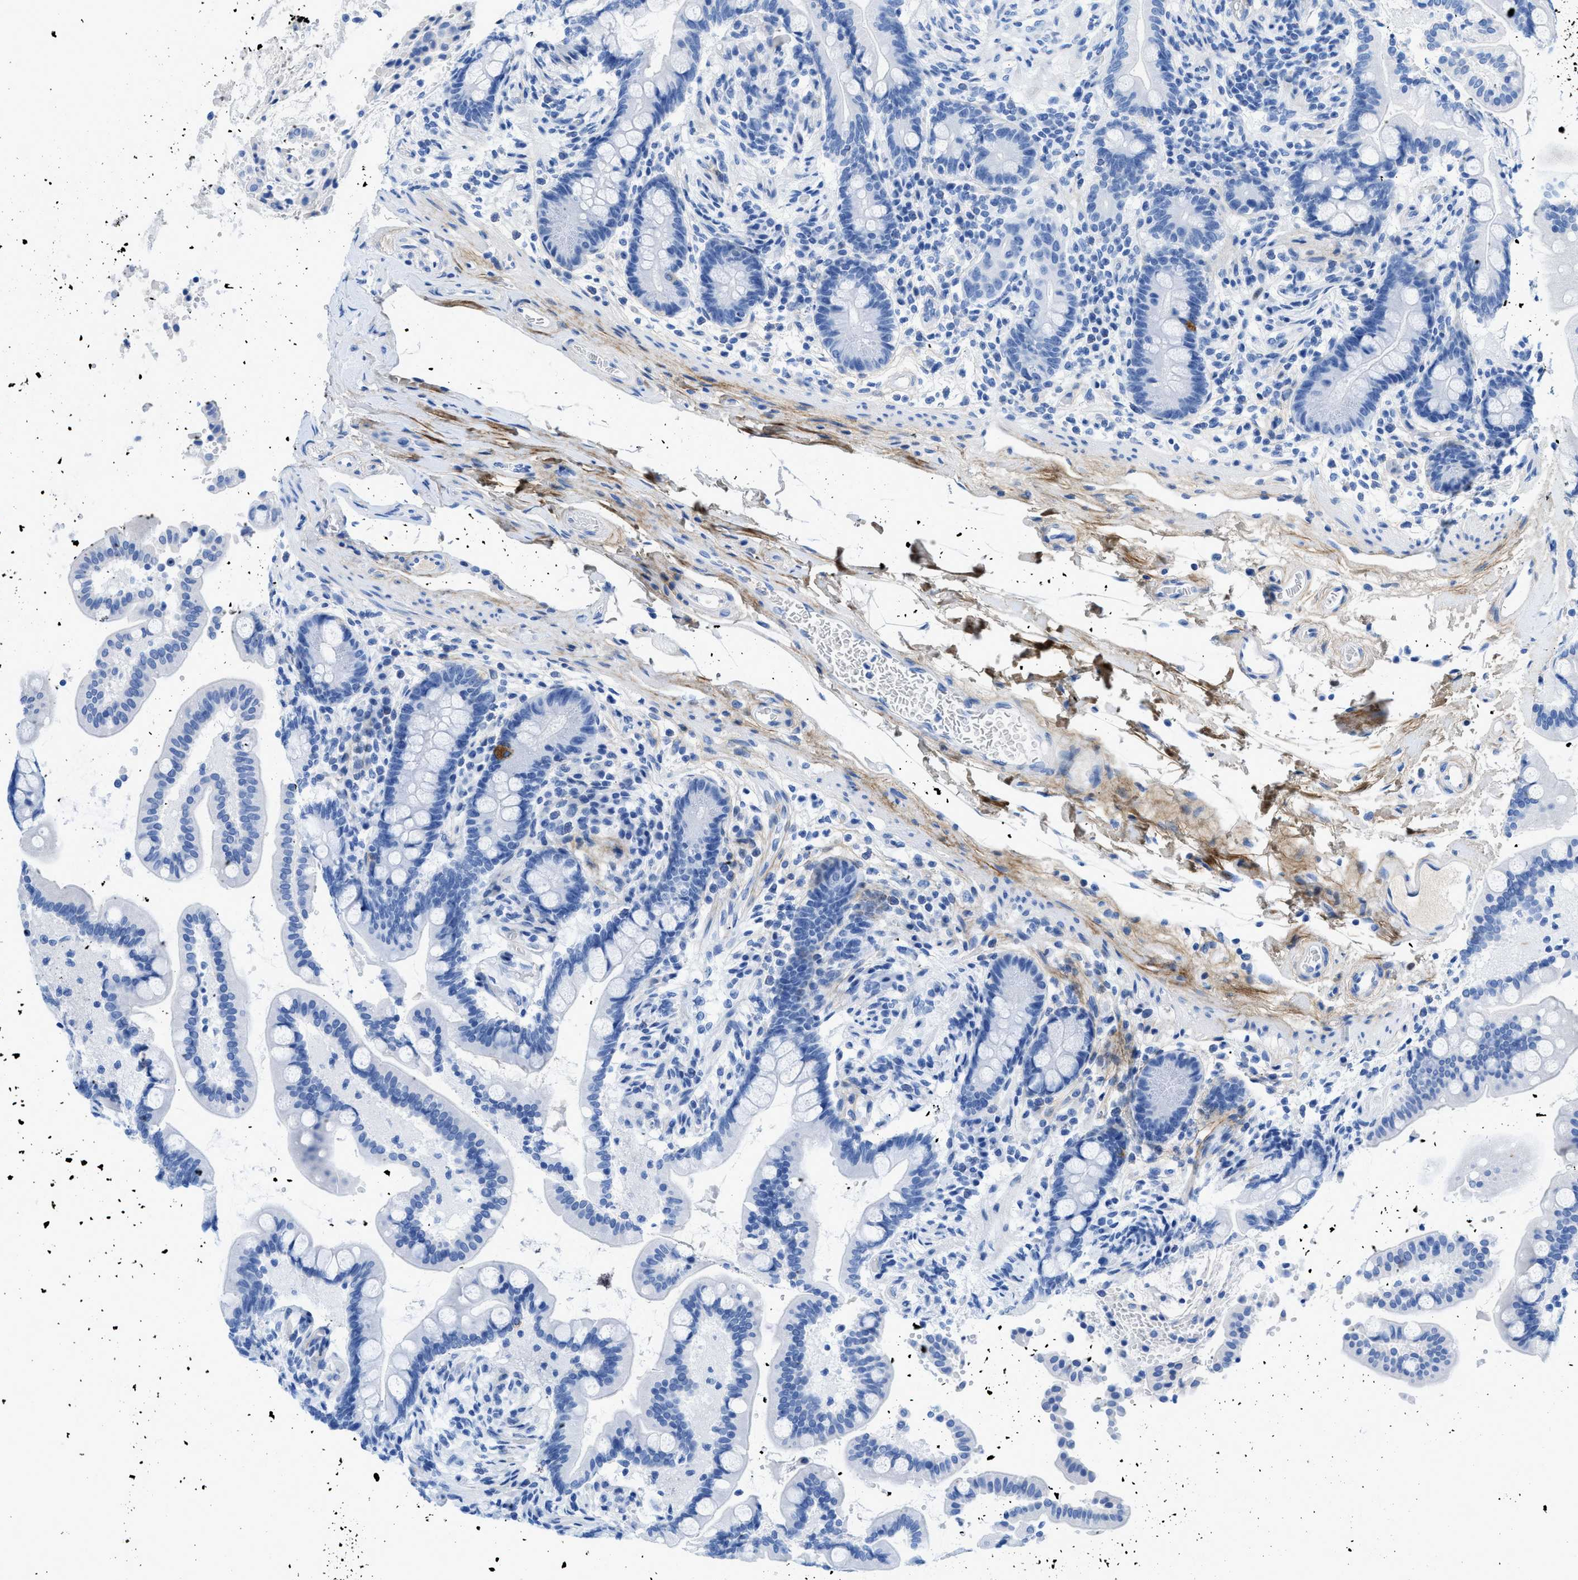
{"staining": {"intensity": "weak", "quantity": "25%-75%", "location": "cytoplasmic/membranous"}, "tissue": "colon", "cell_type": "Endothelial cells", "image_type": "normal", "snomed": [{"axis": "morphology", "description": "Normal tissue, NOS"}, {"axis": "topography", "description": "Colon"}], "caption": "An immunohistochemistry micrograph of unremarkable tissue is shown. Protein staining in brown highlights weak cytoplasmic/membranous positivity in colon within endothelial cells. (DAB (3,3'-diaminobenzidine) = brown stain, brightfield microscopy at high magnification).", "gene": "COL3A1", "patient": {"sex": "male", "age": 73}}